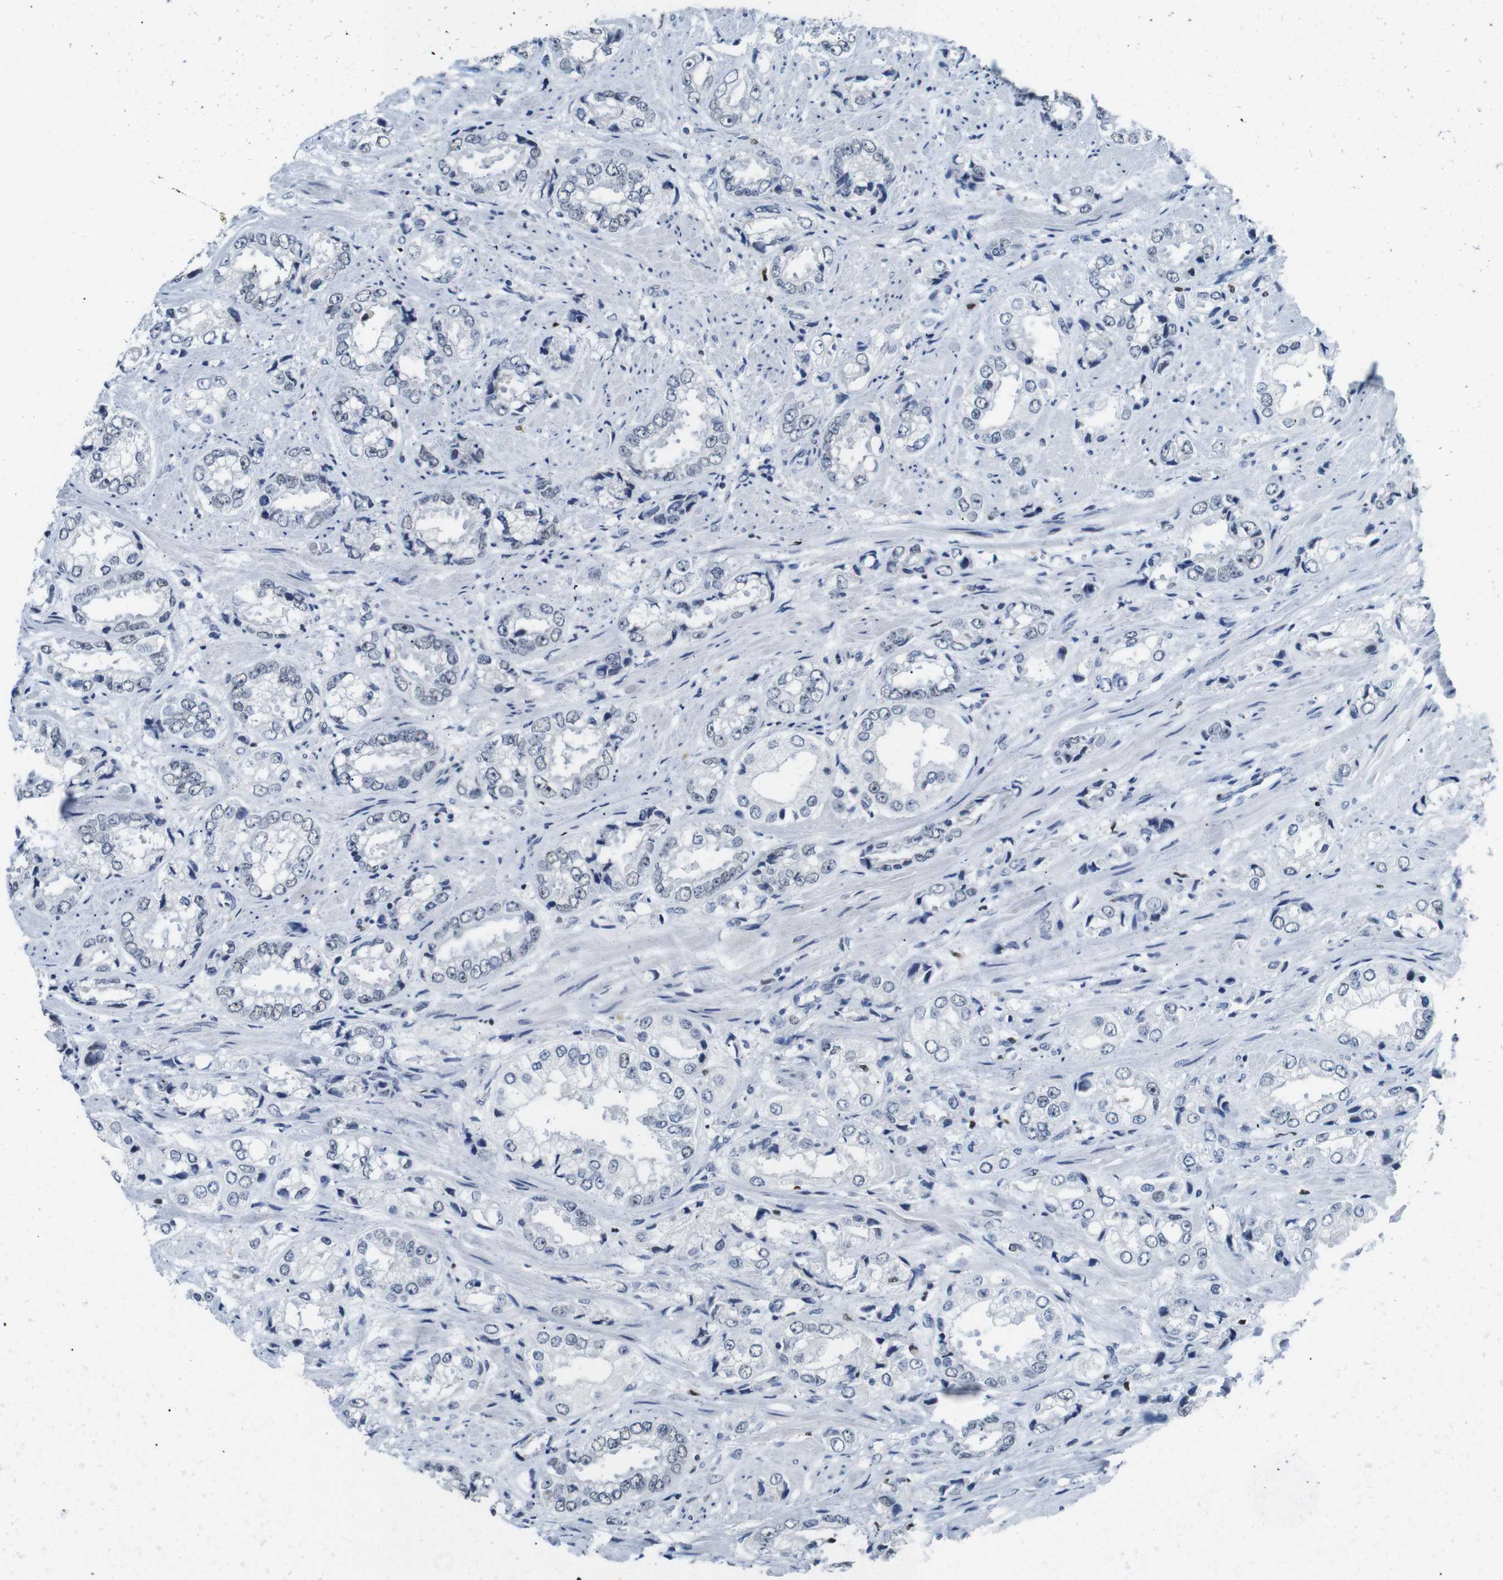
{"staining": {"intensity": "negative", "quantity": "none", "location": "none"}, "tissue": "prostate cancer", "cell_type": "Tumor cells", "image_type": "cancer", "snomed": [{"axis": "morphology", "description": "Adenocarcinoma, High grade"}, {"axis": "topography", "description": "Prostate"}], "caption": "High power microscopy micrograph of an immunohistochemistry (IHC) photomicrograph of prostate adenocarcinoma (high-grade), revealing no significant positivity in tumor cells.", "gene": "IRF8", "patient": {"sex": "male", "age": 61}}